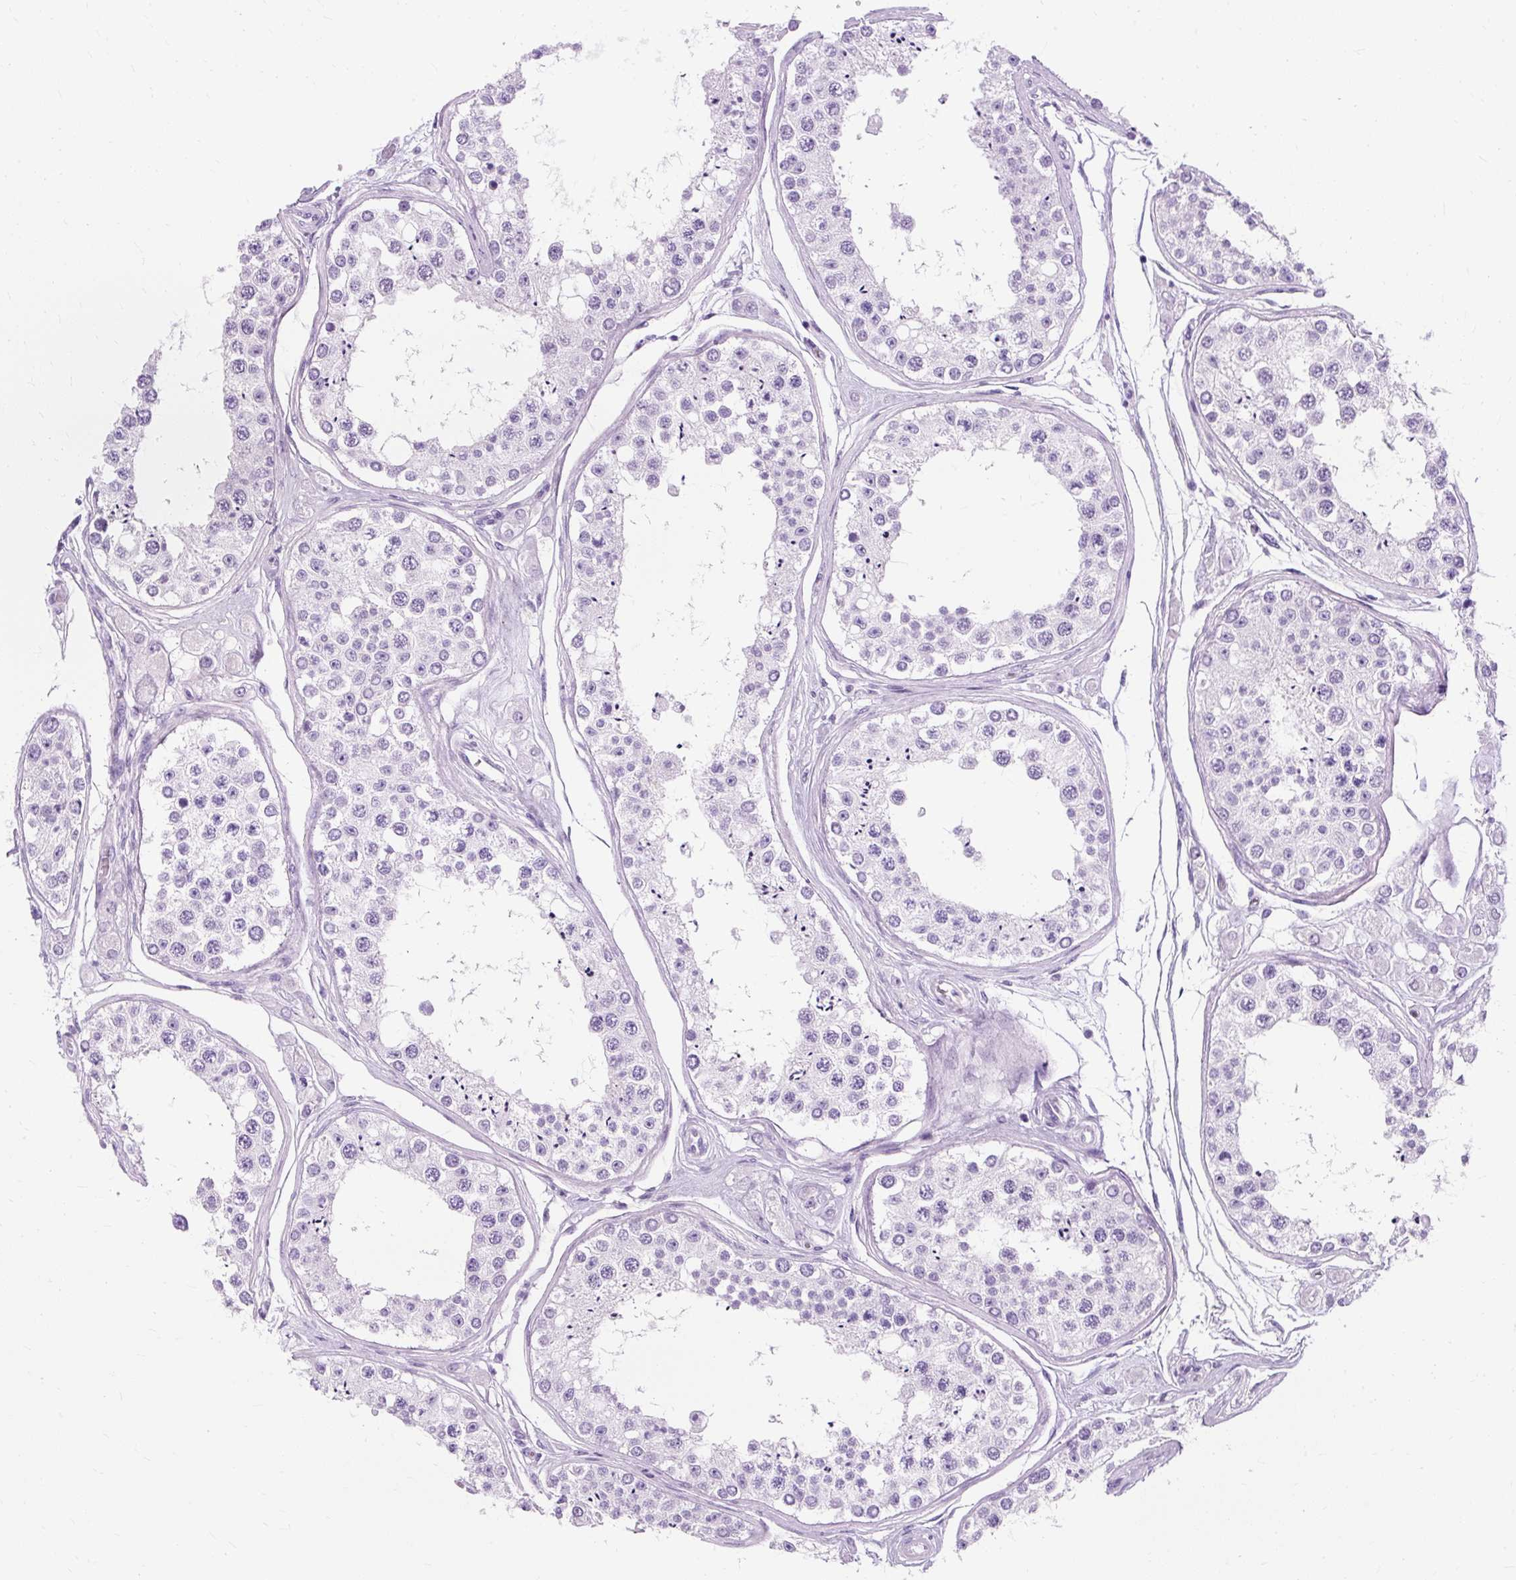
{"staining": {"intensity": "negative", "quantity": "none", "location": "none"}, "tissue": "testis", "cell_type": "Cells in seminiferous ducts", "image_type": "normal", "snomed": [{"axis": "morphology", "description": "Normal tissue, NOS"}, {"axis": "topography", "description": "Testis"}], "caption": "Cells in seminiferous ducts show no significant staining in unremarkable testis. (DAB immunohistochemistry (IHC), high magnification).", "gene": "TMEM89", "patient": {"sex": "male", "age": 25}}